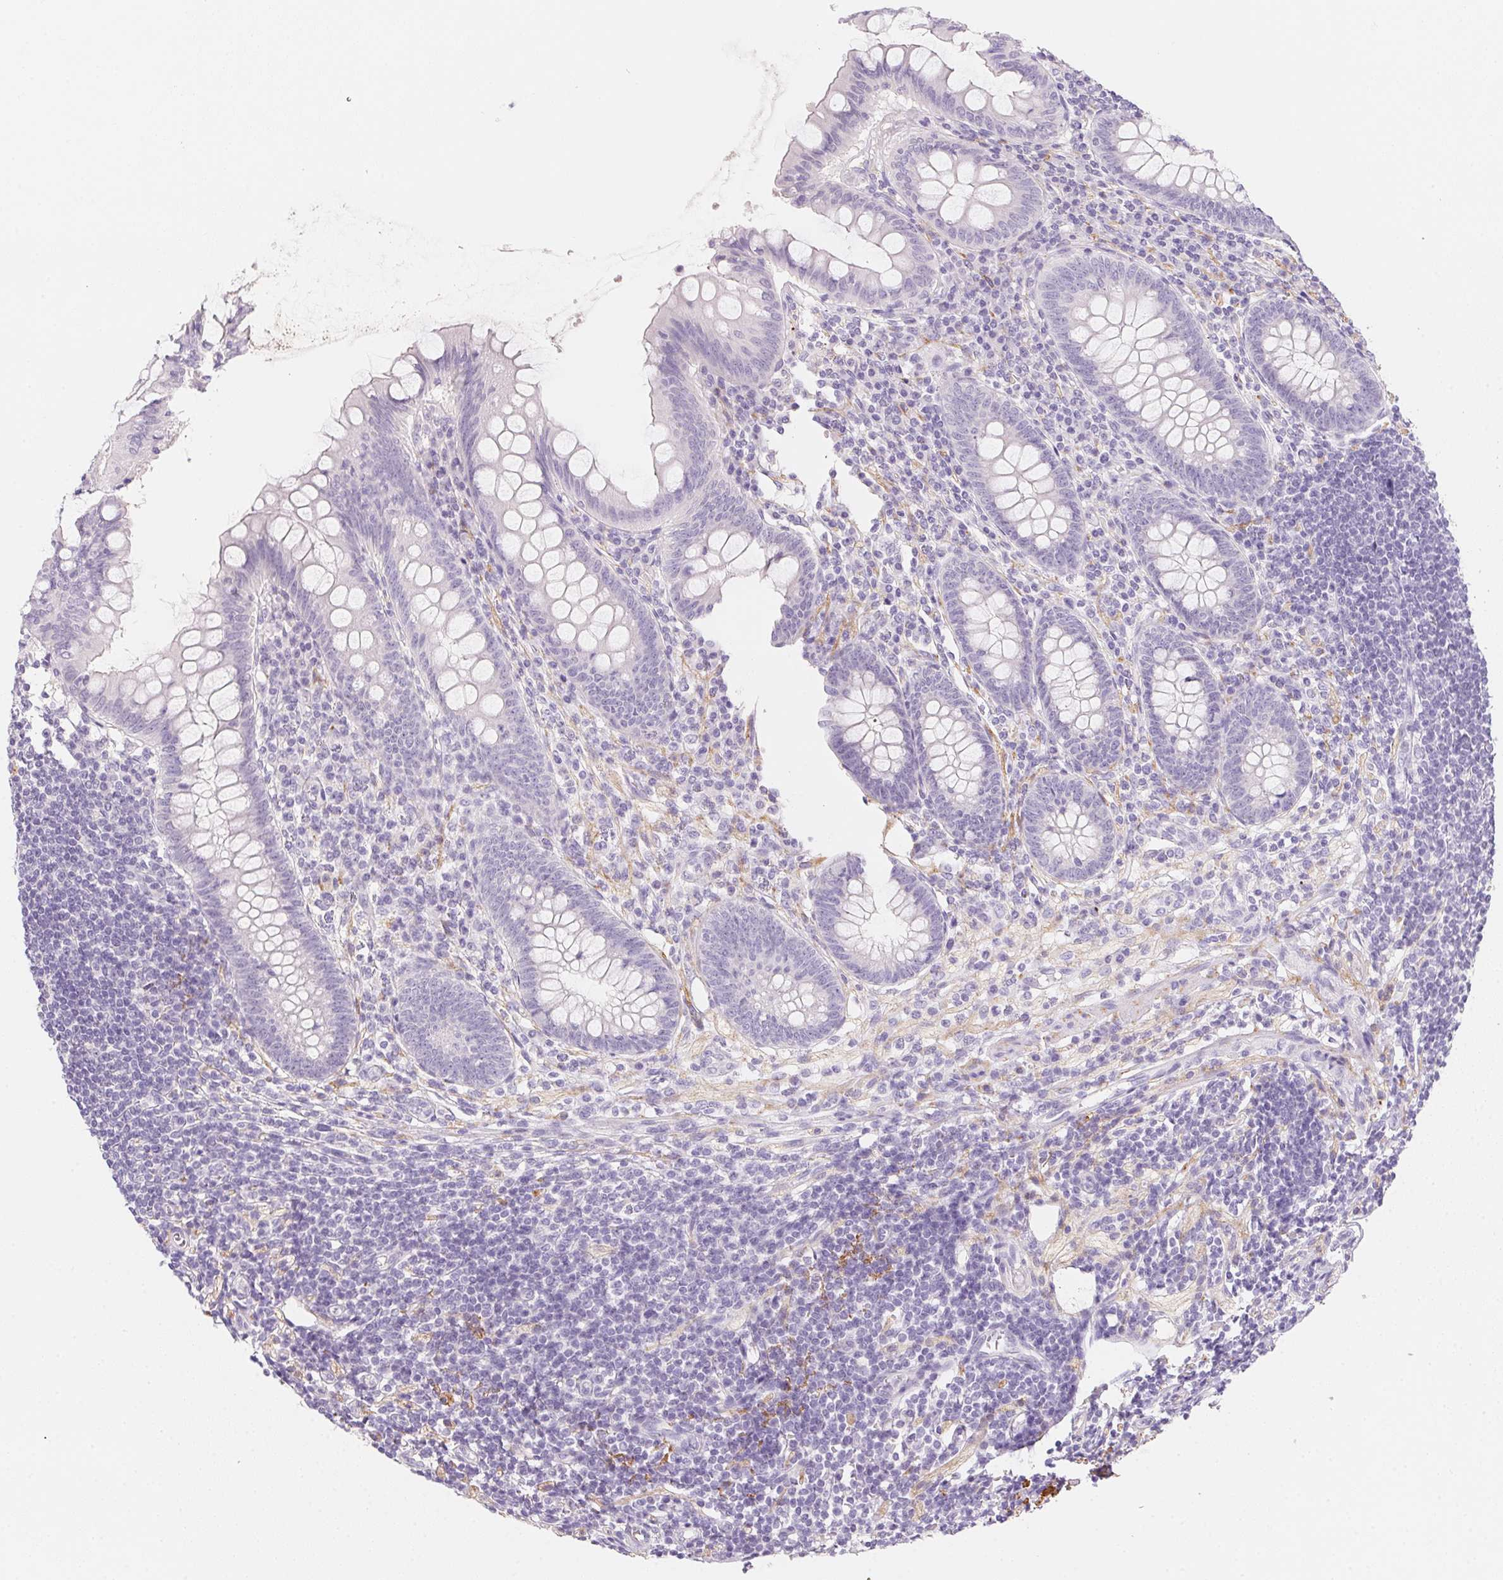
{"staining": {"intensity": "negative", "quantity": "none", "location": "none"}, "tissue": "appendix", "cell_type": "Glandular cells", "image_type": "normal", "snomed": [{"axis": "morphology", "description": "Normal tissue, NOS"}, {"axis": "topography", "description": "Appendix"}], "caption": "Histopathology image shows no protein staining in glandular cells of benign appendix. The staining is performed using DAB brown chromogen with nuclei counter-stained in using hematoxylin.", "gene": "MYL4", "patient": {"sex": "female", "age": 57}}